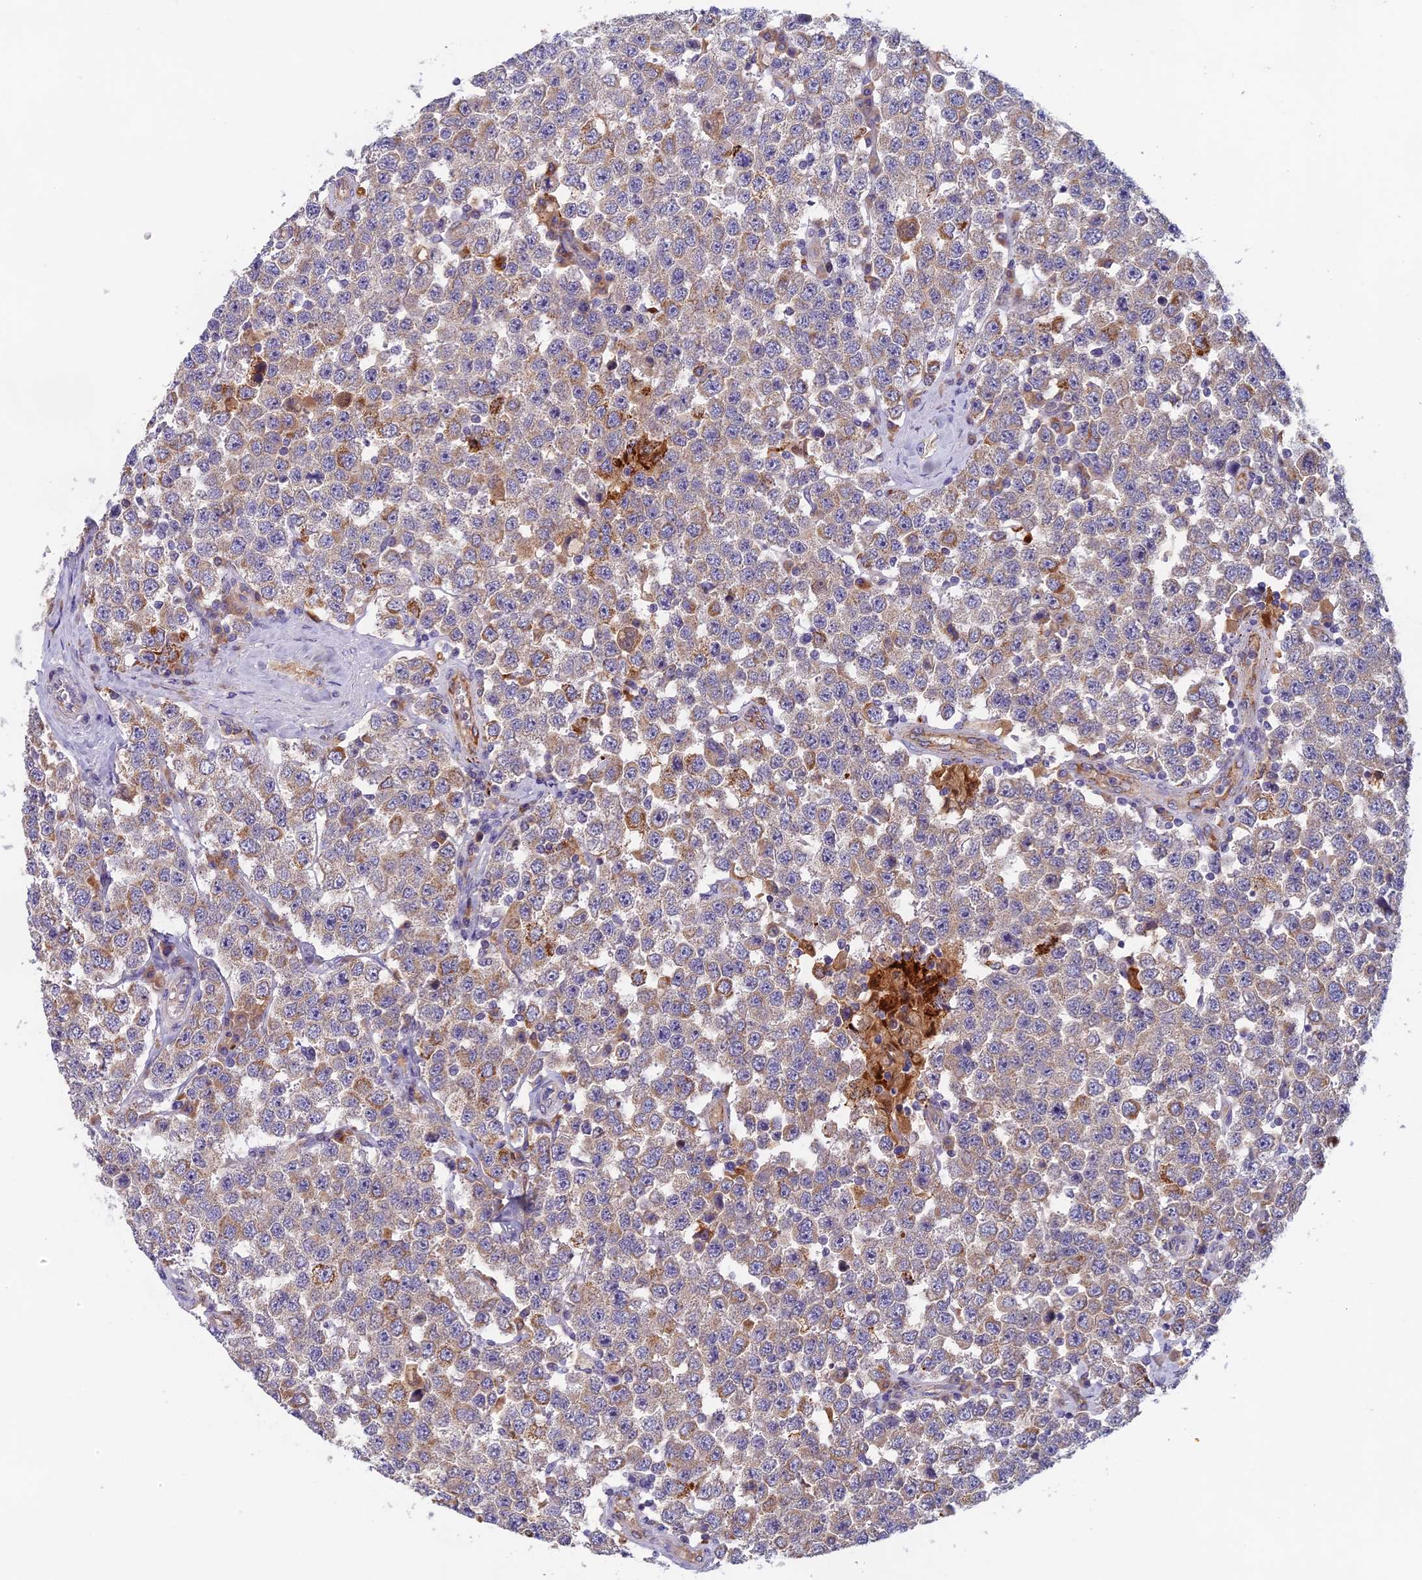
{"staining": {"intensity": "moderate", "quantity": "25%-75%", "location": "cytoplasmic/membranous"}, "tissue": "testis cancer", "cell_type": "Tumor cells", "image_type": "cancer", "snomed": [{"axis": "morphology", "description": "Seminoma, NOS"}, {"axis": "topography", "description": "Testis"}], "caption": "Testis cancer tissue displays moderate cytoplasmic/membranous positivity in approximately 25%-75% of tumor cells, visualized by immunohistochemistry. (IHC, brightfield microscopy, high magnification).", "gene": "SEMA7A", "patient": {"sex": "male", "age": 28}}